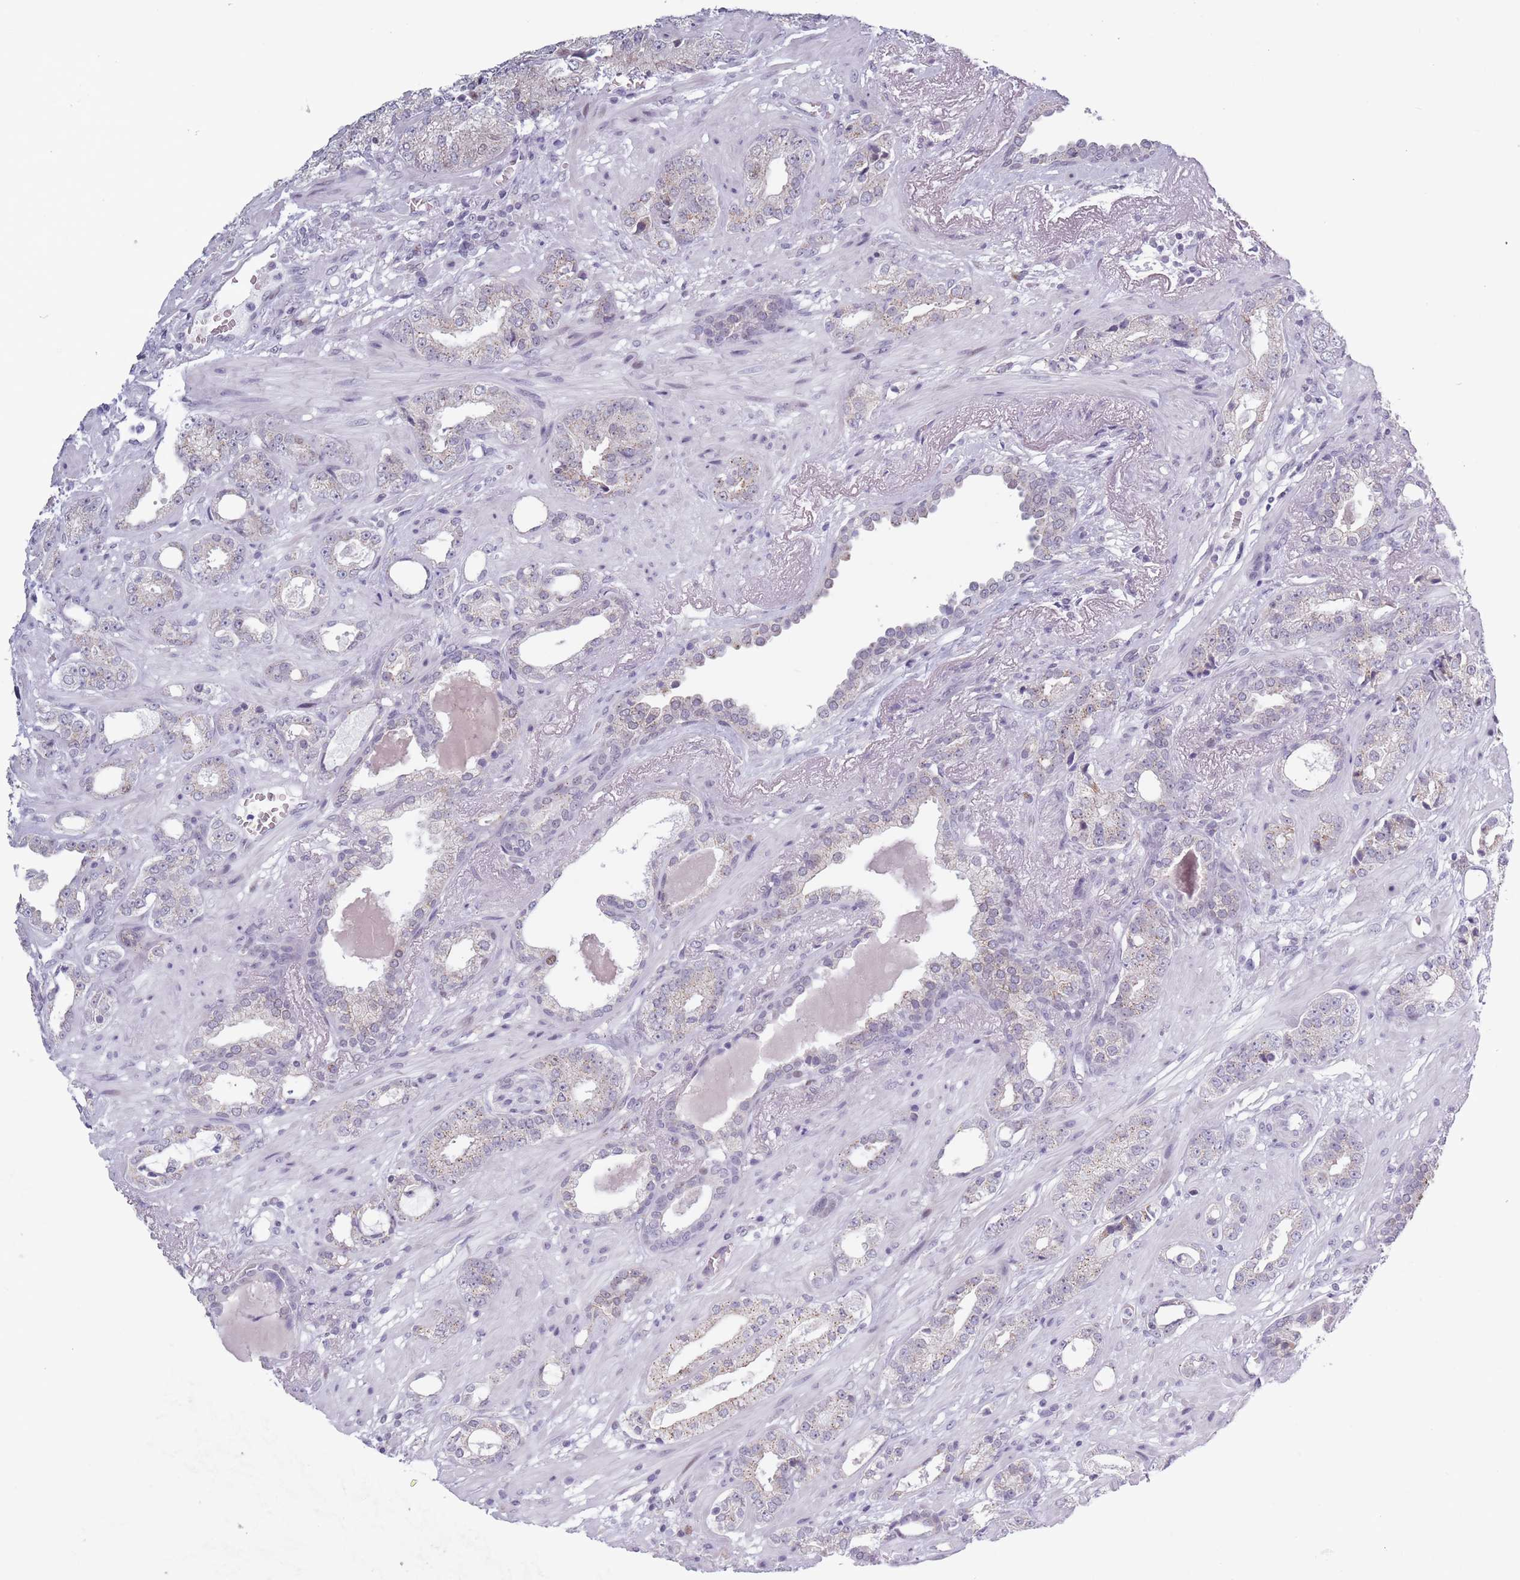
{"staining": {"intensity": "weak", "quantity": "<25%", "location": "cytoplasmic/membranous"}, "tissue": "prostate cancer", "cell_type": "Tumor cells", "image_type": "cancer", "snomed": [{"axis": "morphology", "description": "Adenocarcinoma, High grade"}, {"axis": "topography", "description": "Prostate"}], "caption": "This is an immunohistochemistry (IHC) photomicrograph of prostate cancer. There is no positivity in tumor cells.", "gene": "ZKSCAN2", "patient": {"sex": "male", "age": 71}}